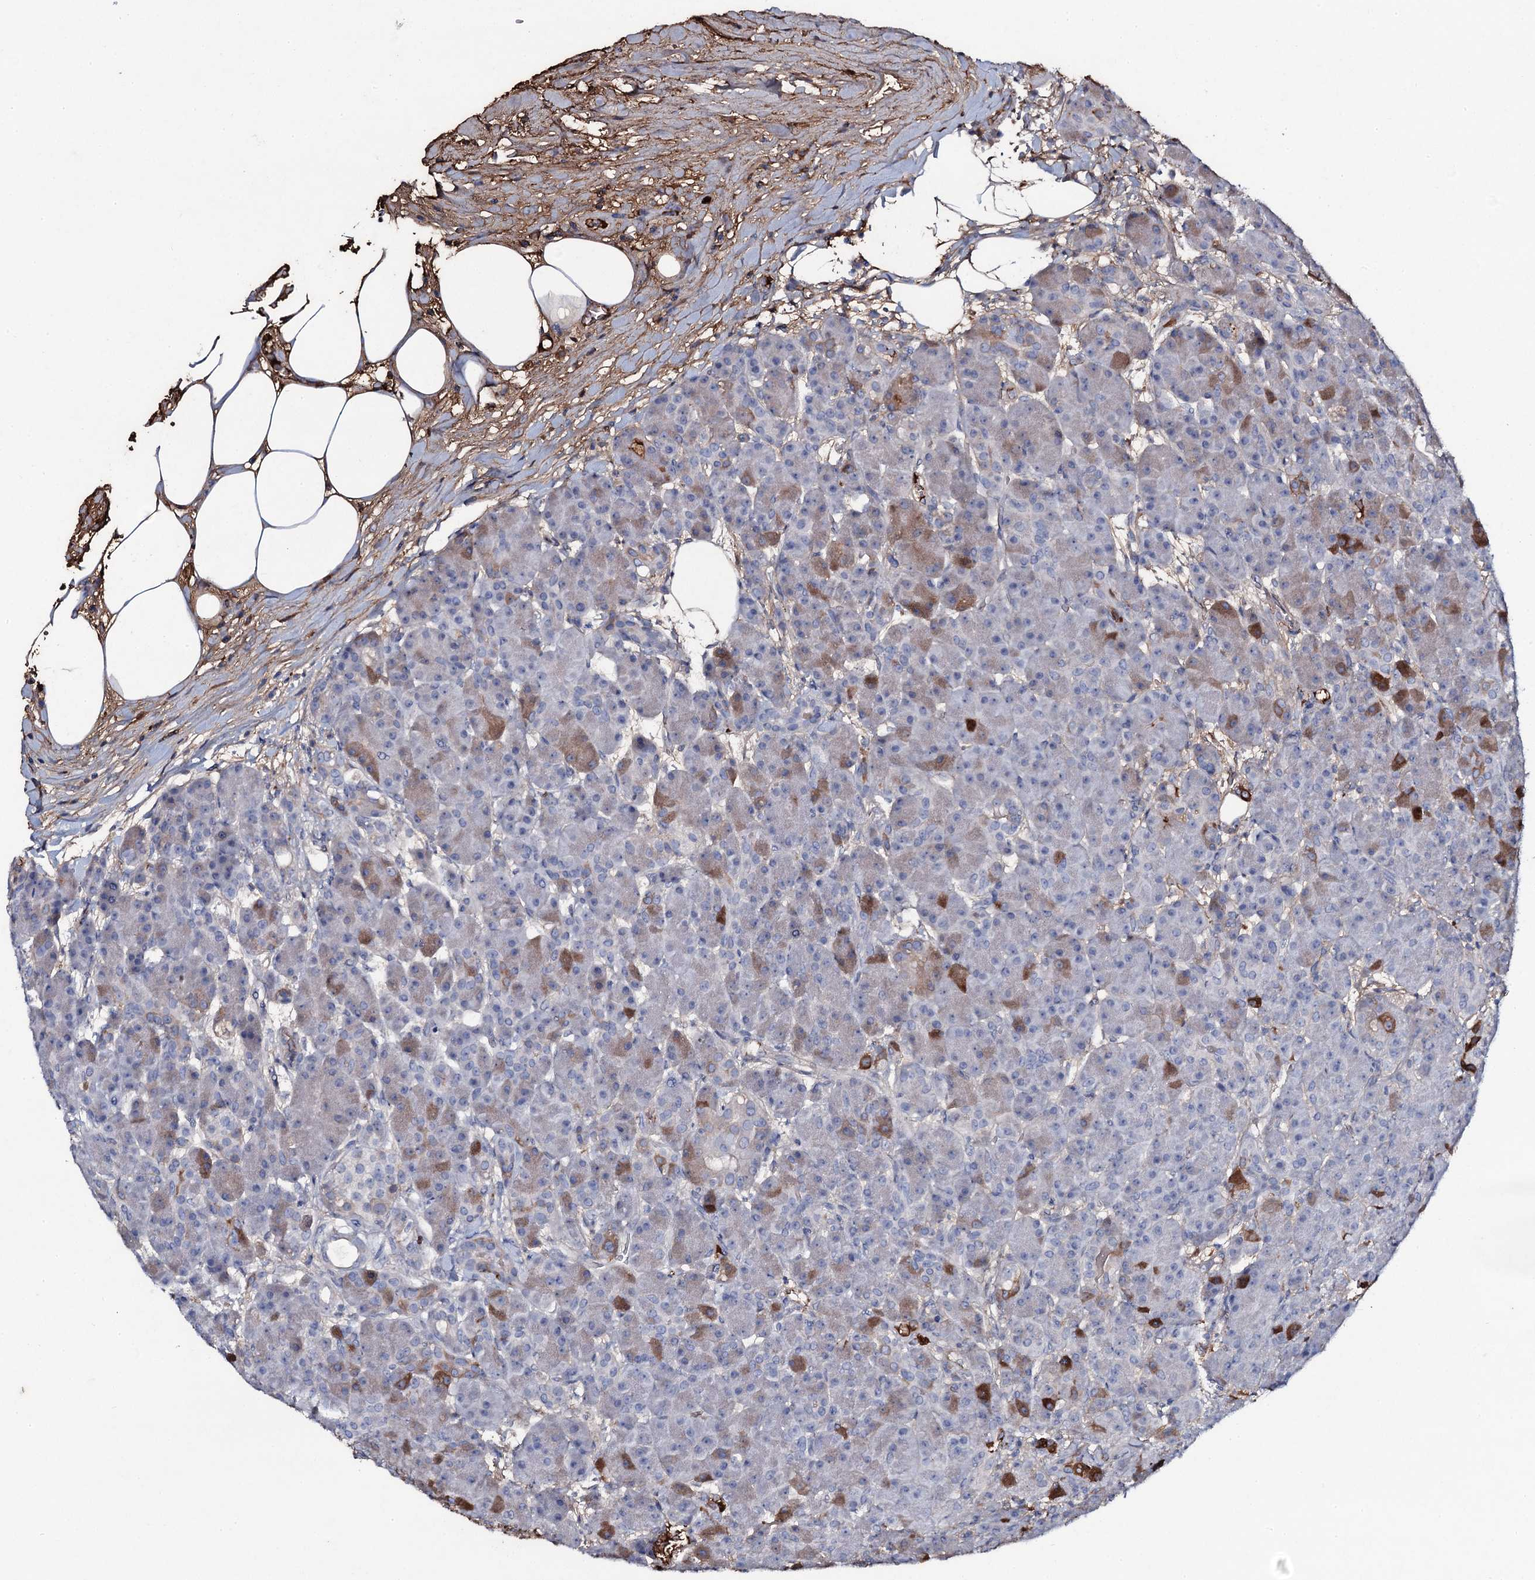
{"staining": {"intensity": "moderate", "quantity": "<25%", "location": "cytoplasmic/membranous"}, "tissue": "pancreas", "cell_type": "Exocrine glandular cells", "image_type": "normal", "snomed": [{"axis": "morphology", "description": "Normal tissue, NOS"}, {"axis": "topography", "description": "Pancreas"}], "caption": "High-magnification brightfield microscopy of unremarkable pancreas stained with DAB (3,3'-diaminobenzidine) (brown) and counterstained with hematoxylin (blue). exocrine glandular cells exhibit moderate cytoplasmic/membranous positivity is appreciated in approximately<25% of cells.", "gene": "EDN1", "patient": {"sex": "male", "age": 63}}